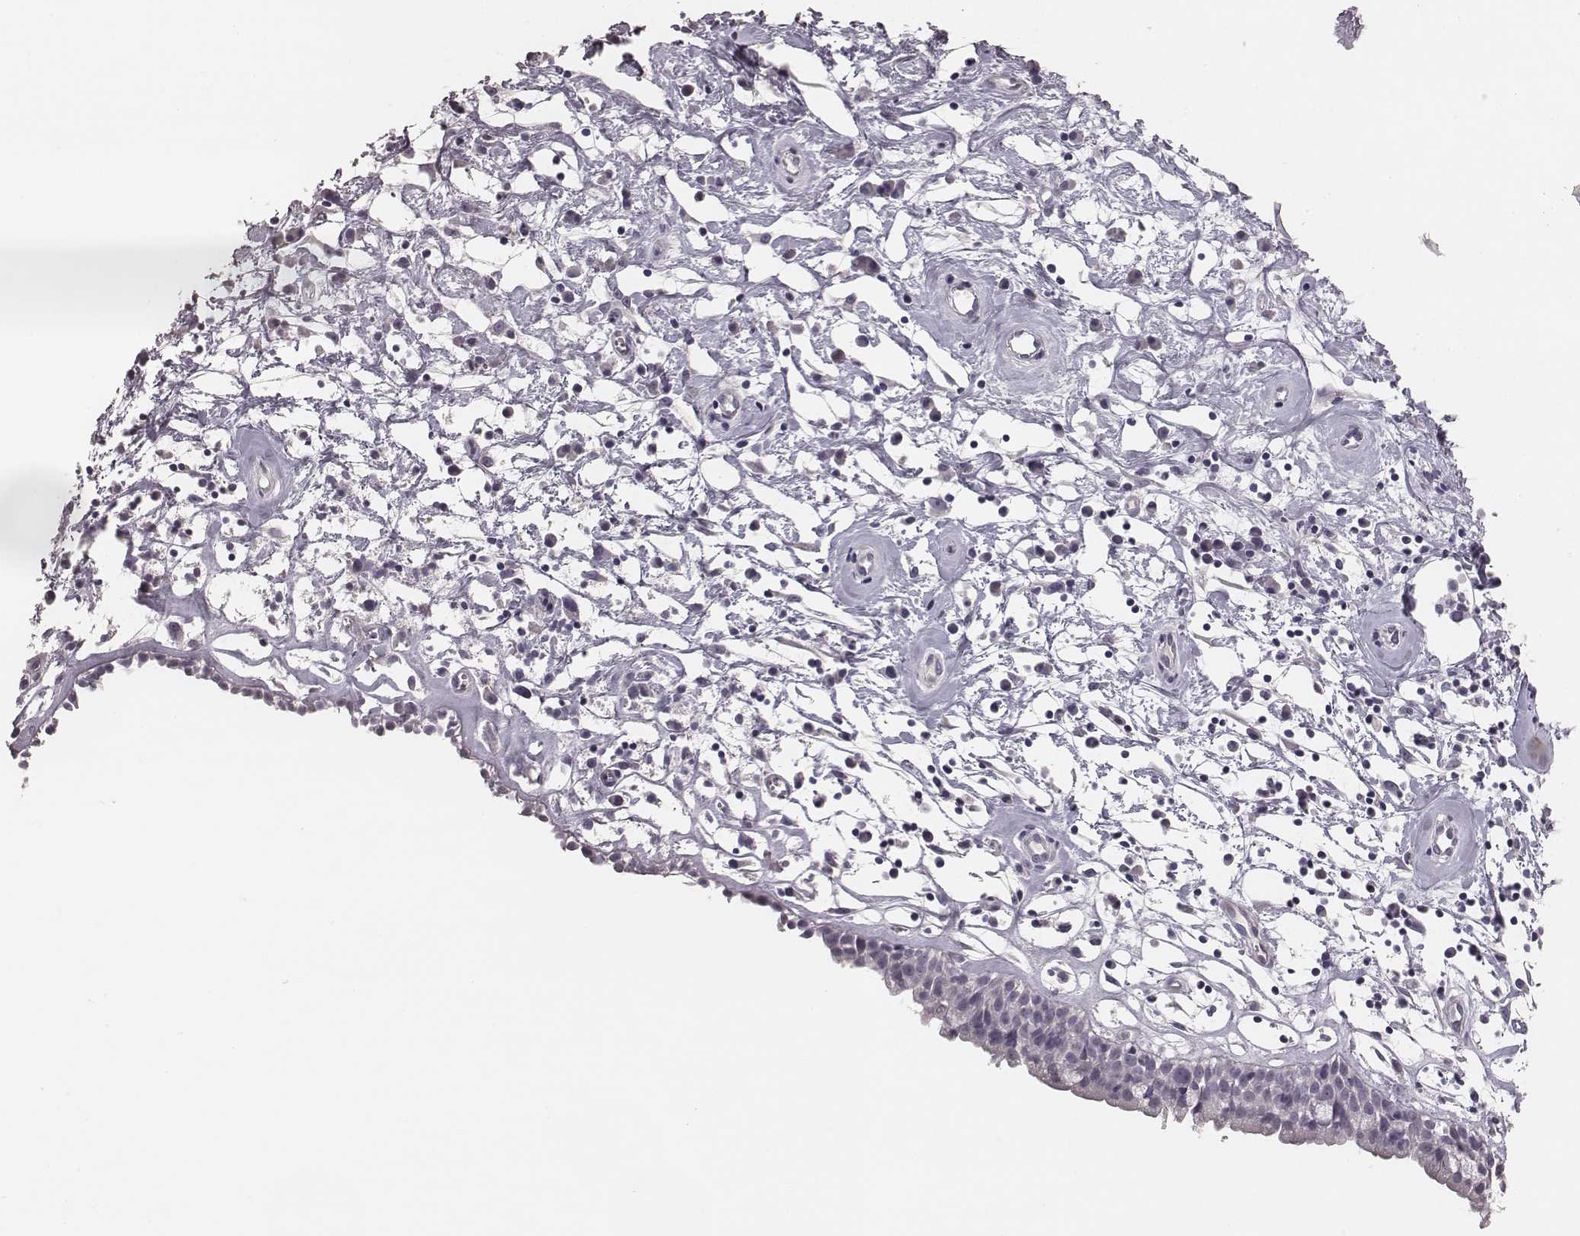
{"staining": {"intensity": "negative", "quantity": "none", "location": "none"}, "tissue": "nasopharynx", "cell_type": "Respiratory epithelial cells", "image_type": "normal", "snomed": [{"axis": "morphology", "description": "Normal tissue, NOS"}, {"axis": "topography", "description": "Nasopharynx"}], "caption": "This is an IHC image of unremarkable human nasopharynx. There is no staining in respiratory epithelial cells.", "gene": "CSHL1", "patient": {"sex": "male", "age": 77}}